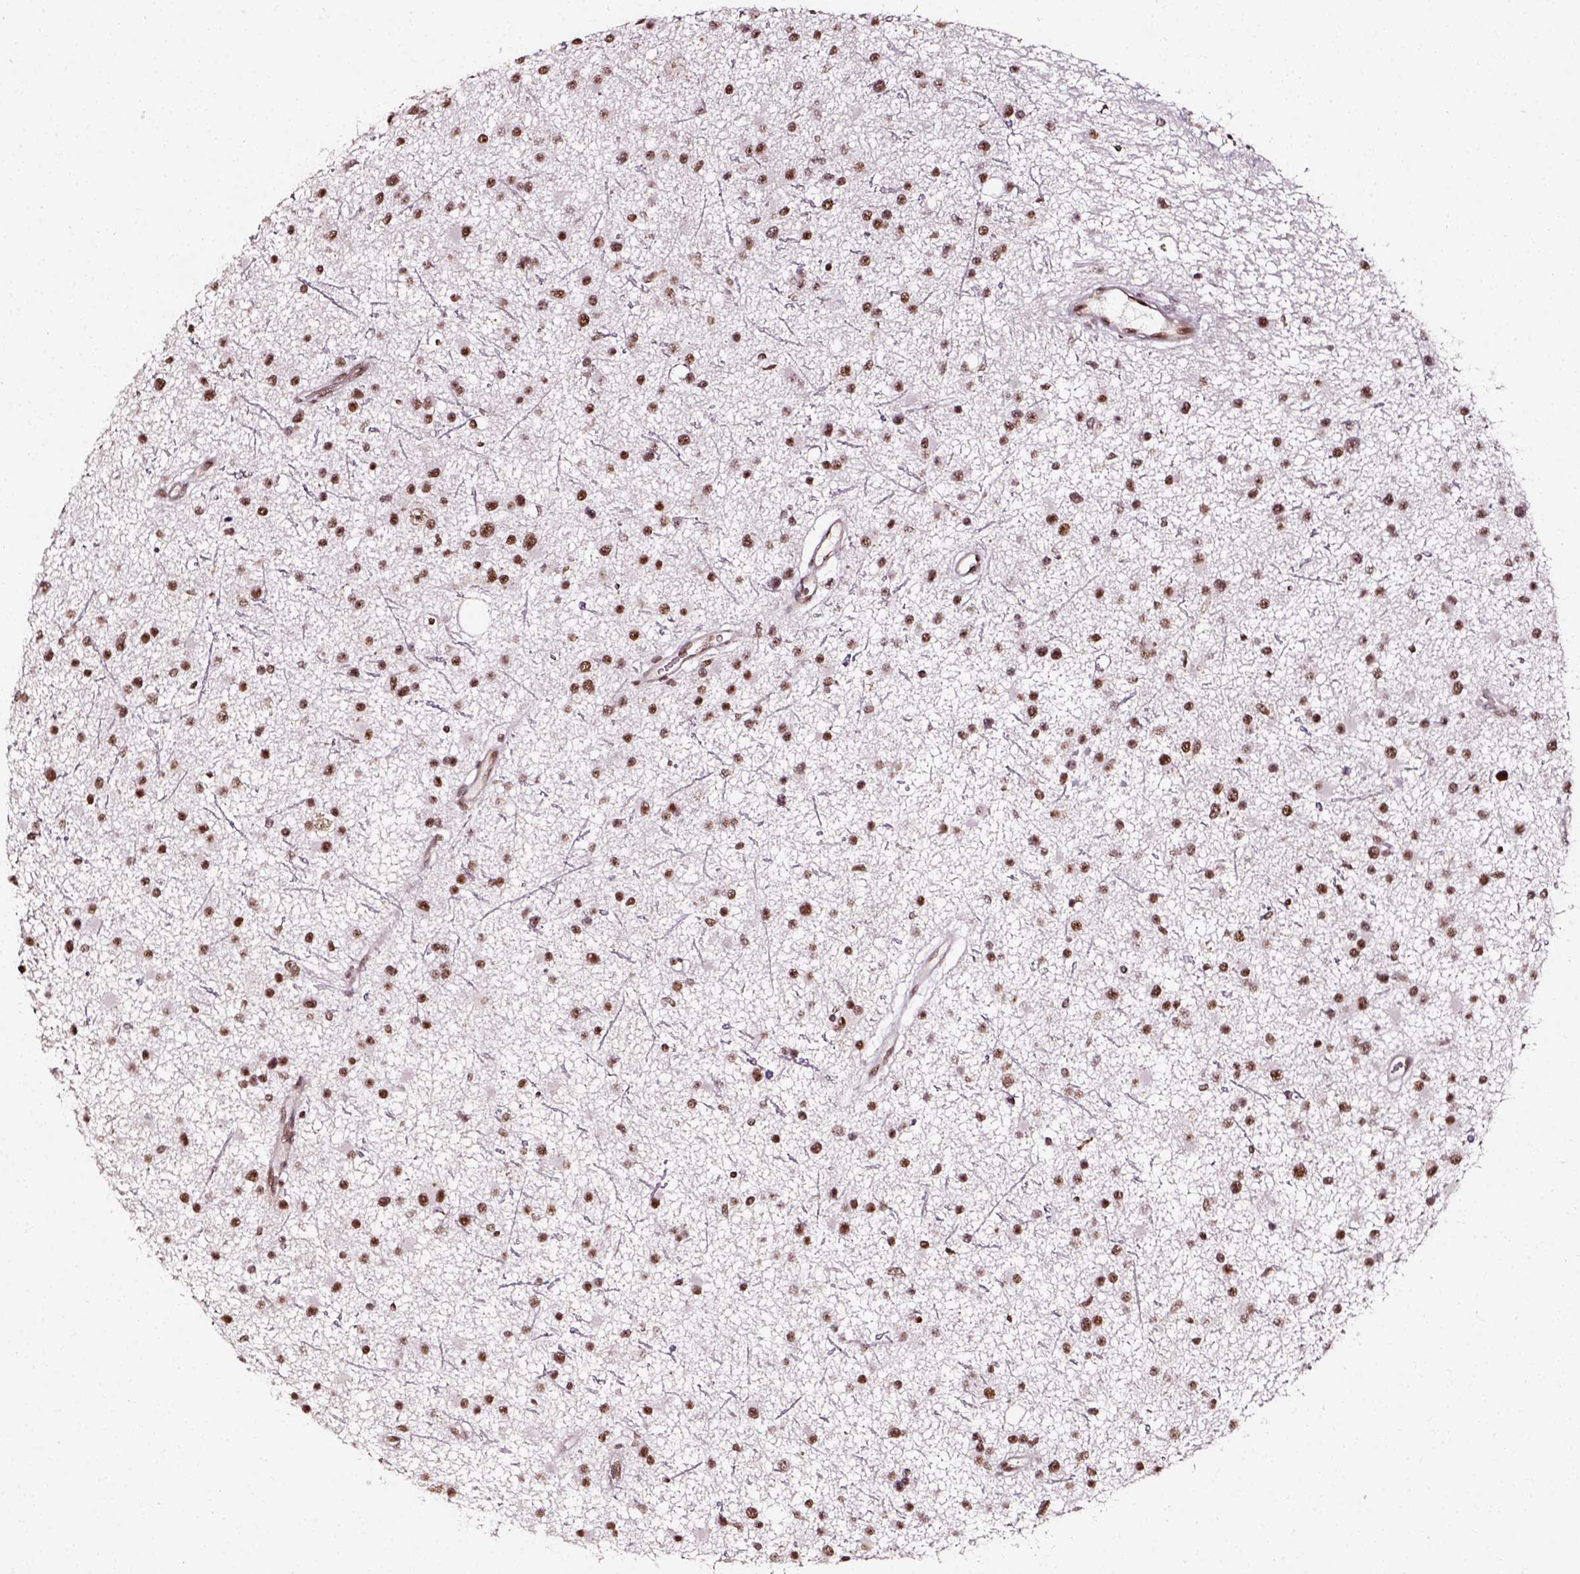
{"staining": {"intensity": "moderate", "quantity": ">75%", "location": "nuclear"}, "tissue": "glioma", "cell_type": "Tumor cells", "image_type": "cancer", "snomed": [{"axis": "morphology", "description": "Glioma, malignant, Low grade"}, {"axis": "topography", "description": "Brain"}], "caption": "High-magnification brightfield microscopy of malignant low-grade glioma stained with DAB (brown) and counterstained with hematoxylin (blue). tumor cells exhibit moderate nuclear positivity is present in approximately>75% of cells.", "gene": "NACC1", "patient": {"sex": "male", "age": 43}}